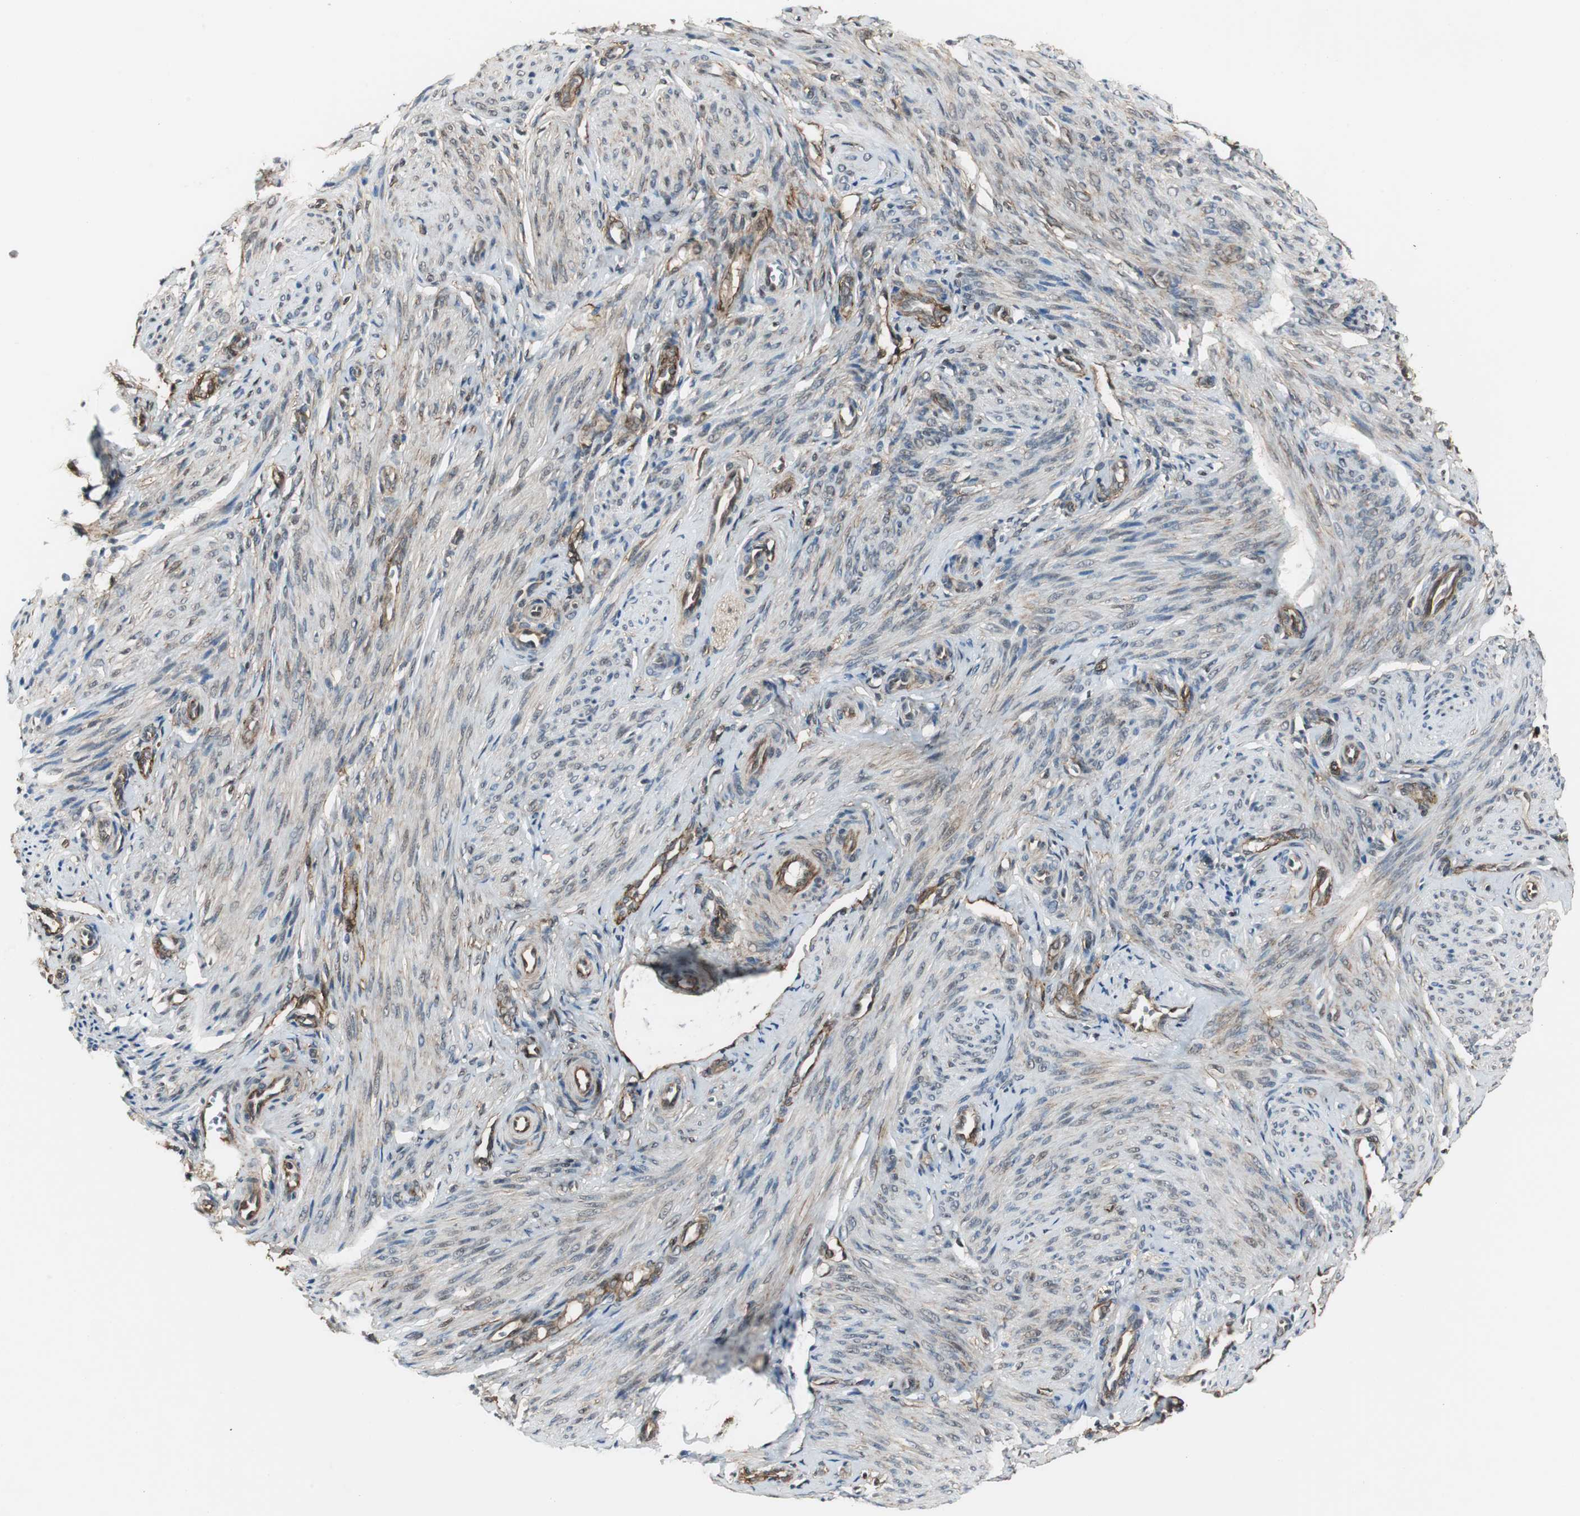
{"staining": {"intensity": "strong", "quantity": ">75%", "location": "cytoplasmic/membranous"}, "tissue": "endometrium", "cell_type": "Cells in endometrial stroma", "image_type": "normal", "snomed": [{"axis": "morphology", "description": "Normal tissue, NOS"}, {"axis": "topography", "description": "Endometrium"}], "caption": "High-magnification brightfield microscopy of benign endometrium stained with DAB (brown) and counterstained with hematoxylin (blue). cells in endometrial stroma exhibit strong cytoplasmic/membranous expression is seen in approximately>75% of cells.", "gene": "PTPN11", "patient": {"sex": "female", "age": 27}}